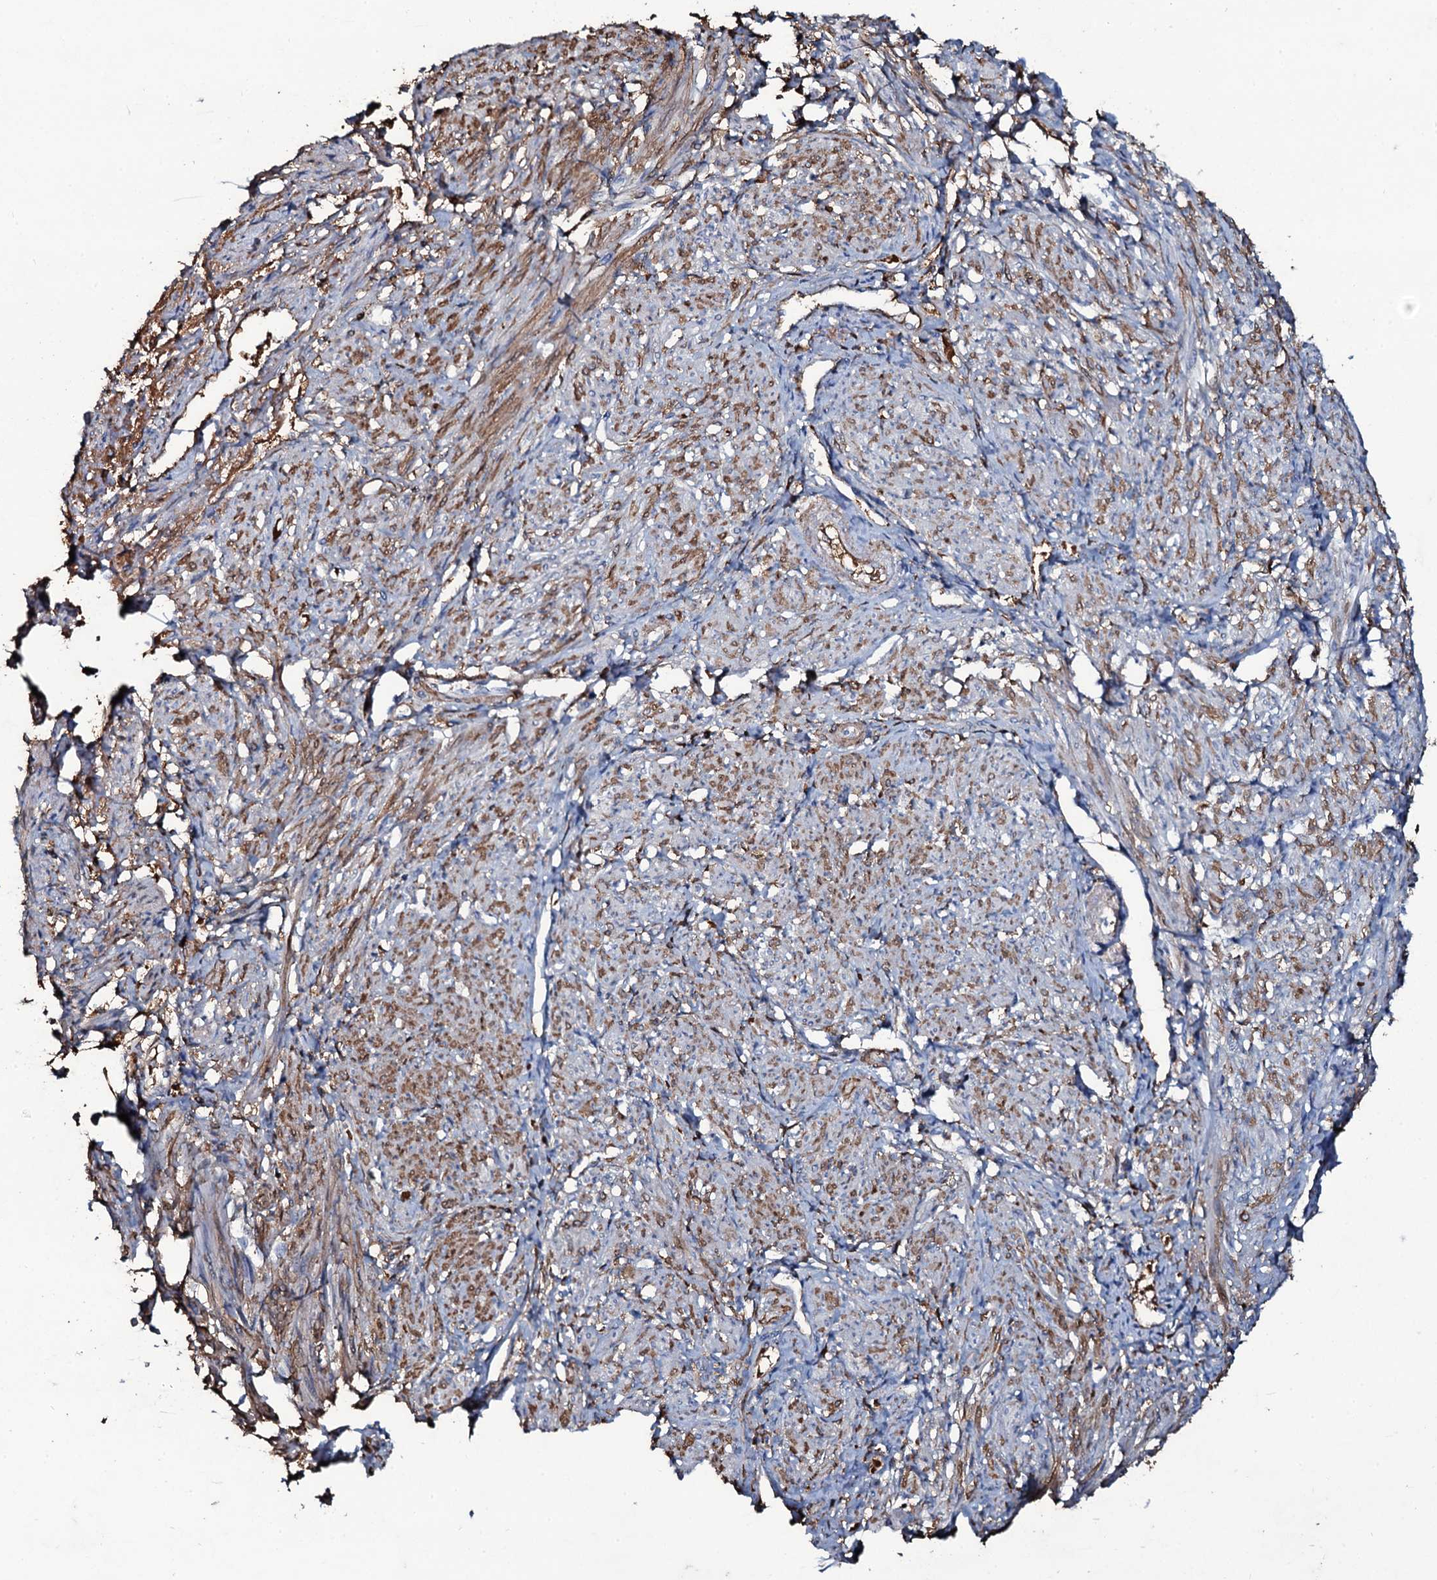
{"staining": {"intensity": "moderate", "quantity": "25%-75%", "location": "cytoplasmic/membranous"}, "tissue": "smooth muscle", "cell_type": "Smooth muscle cells", "image_type": "normal", "snomed": [{"axis": "morphology", "description": "Normal tissue, NOS"}, {"axis": "topography", "description": "Smooth muscle"}], "caption": "IHC photomicrograph of normal smooth muscle: smooth muscle stained using immunohistochemistry displays medium levels of moderate protein expression localized specifically in the cytoplasmic/membranous of smooth muscle cells, appearing as a cytoplasmic/membranous brown color.", "gene": "EDN1", "patient": {"sex": "female", "age": 39}}